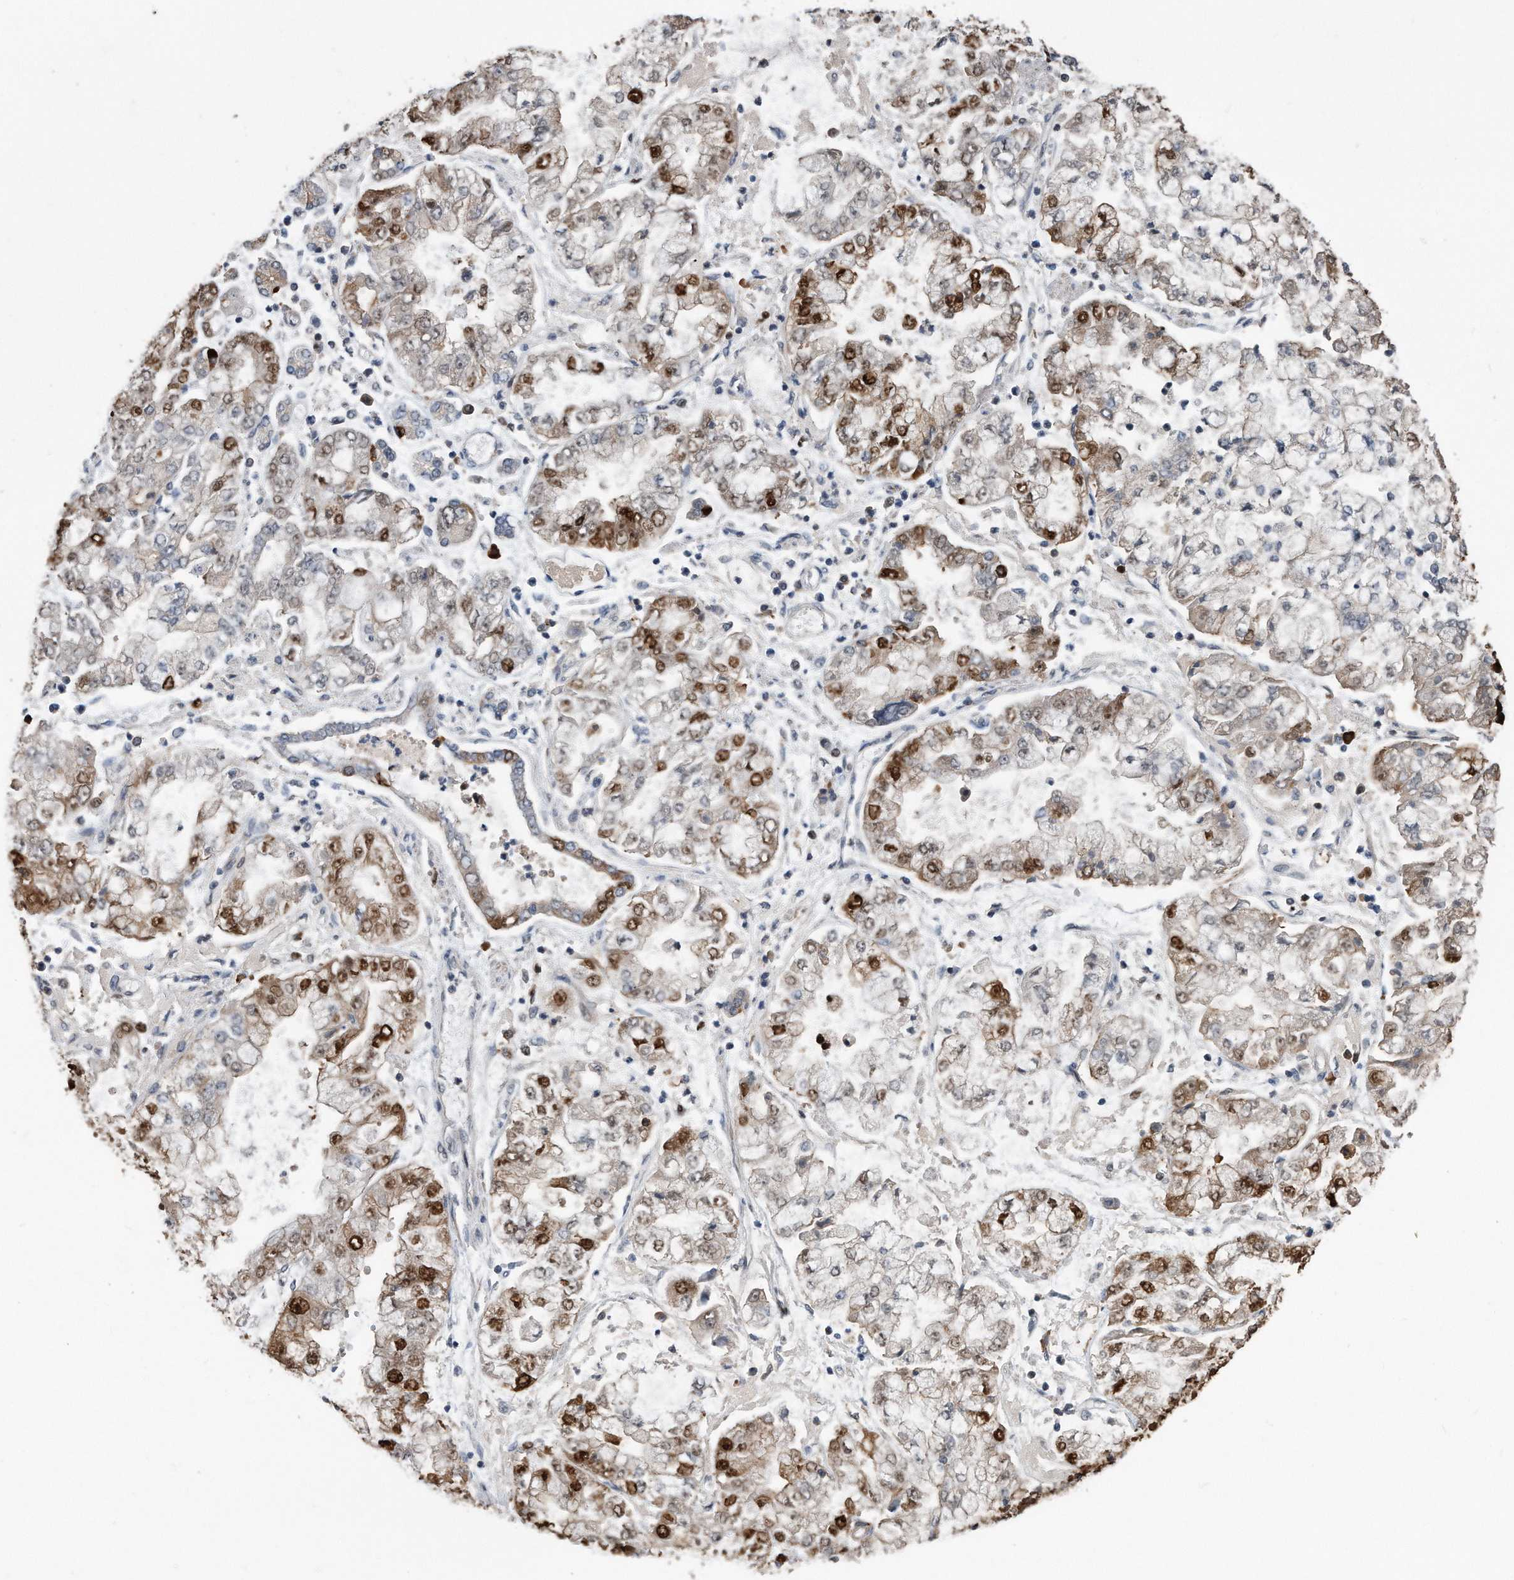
{"staining": {"intensity": "strong", "quantity": "<25%", "location": "nuclear"}, "tissue": "stomach cancer", "cell_type": "Tumor cells", "image_type": "cancer", "snomed": [{"axis": "morphology", "description": "Adenocarcinoma, NOS"}, {"axis": "topography", "description": "Stomach"}], "caption": "The micrograph exhibits a brown stain indicating the presence of a protein in the nuclear of tumor cells in stomach adenocarcinoma.", "gene": "PCNA", "patient": {"sex": "male", "age": 76}}